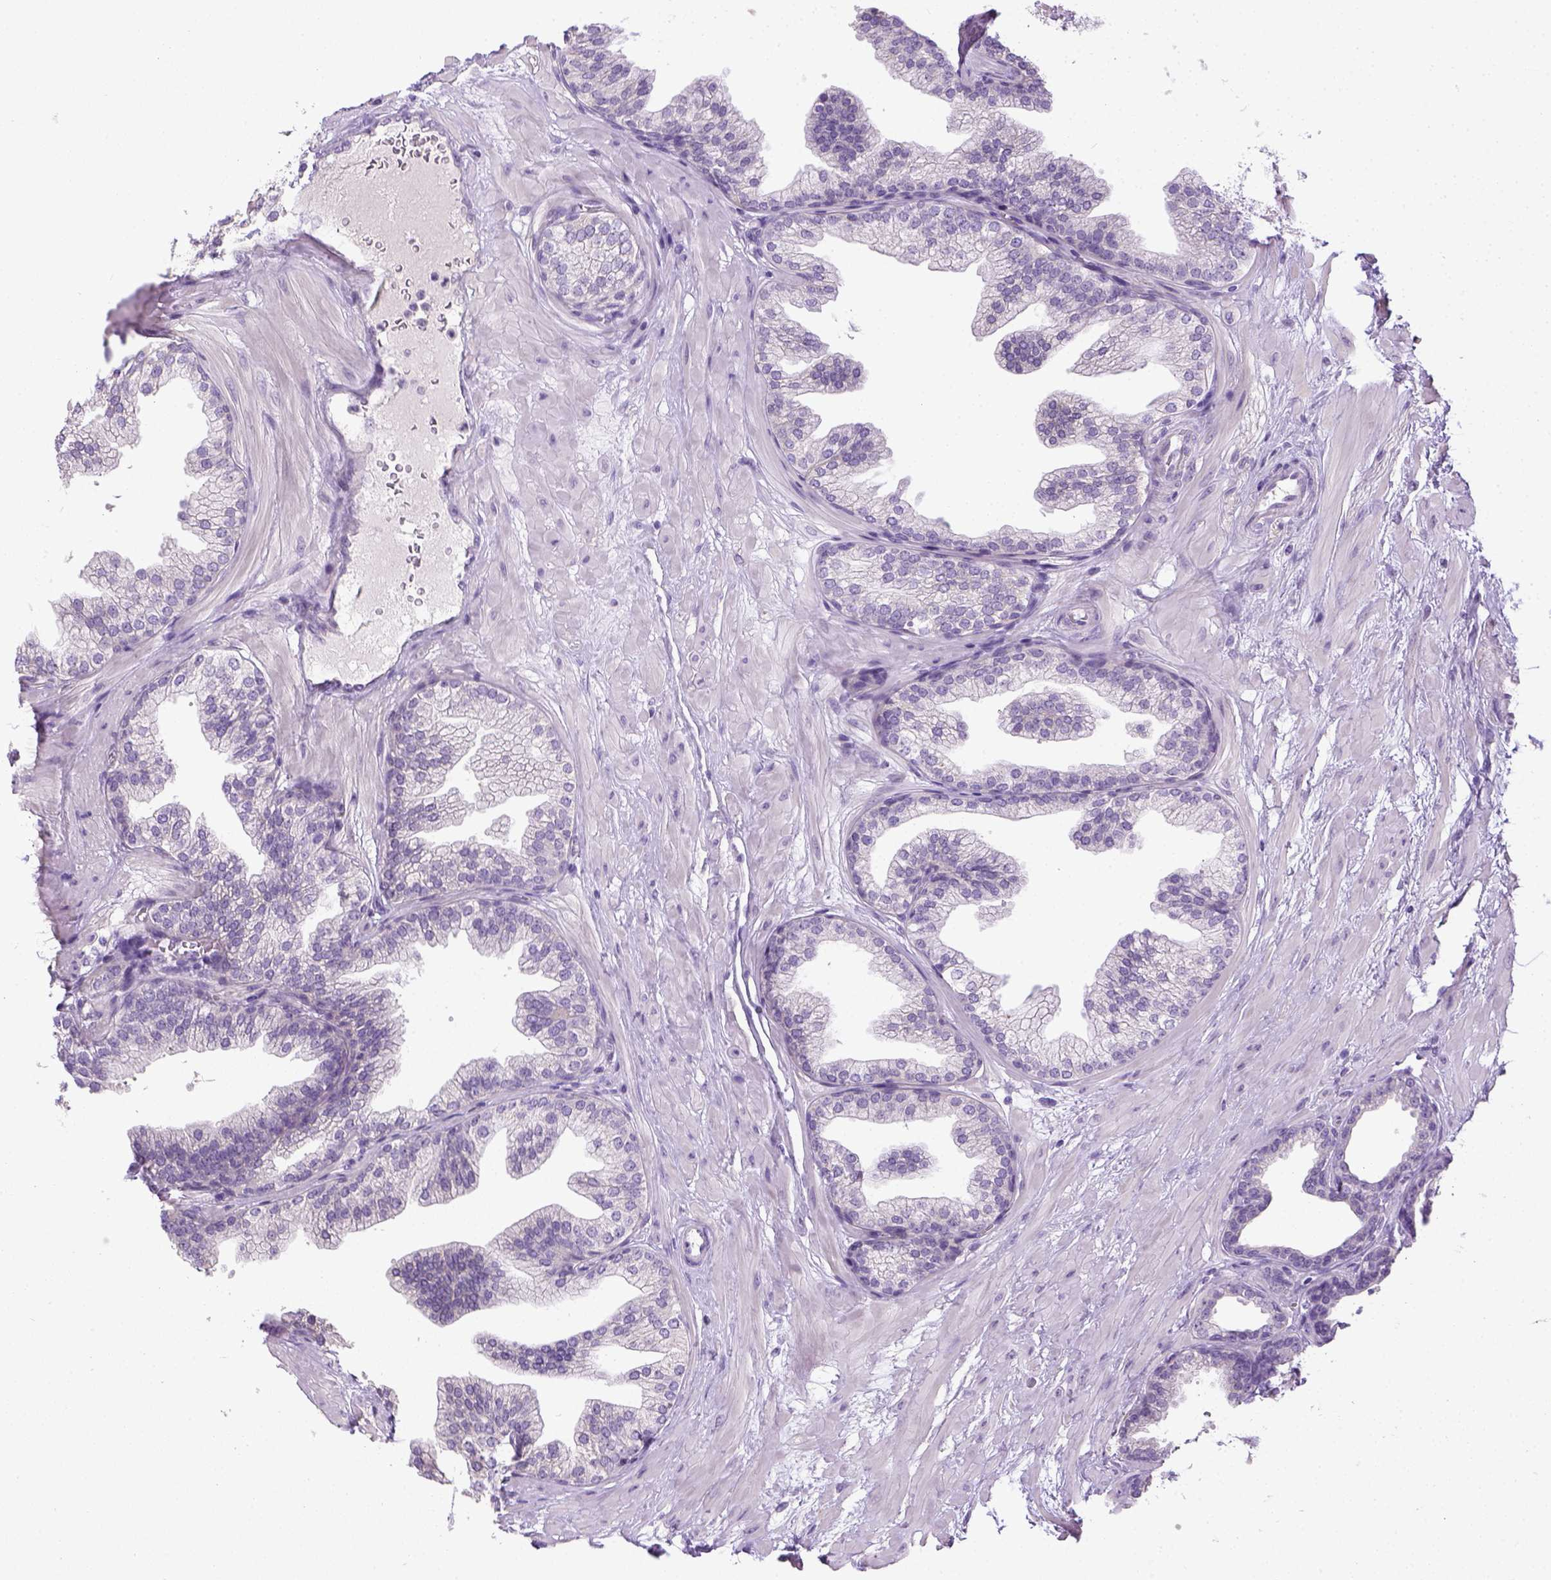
{"staining": {"intensity": "negative", "quantity": "none", "location": "none"}, "tissue": "prostate", "cell_type": "Glandular cells", "image_type": "normal", "snomed": [{"axis": "morphology", "description": "Normal tissue, NOS"}, {"axis": "topography", "description": "Prostate"}], "caption": "This is an immunohistochemistry (IHC) micrograph of normal prostate. There is no staining in glandular cells.", "gene": "LGSN", "patient": {"sex": "male", "age": 37}}